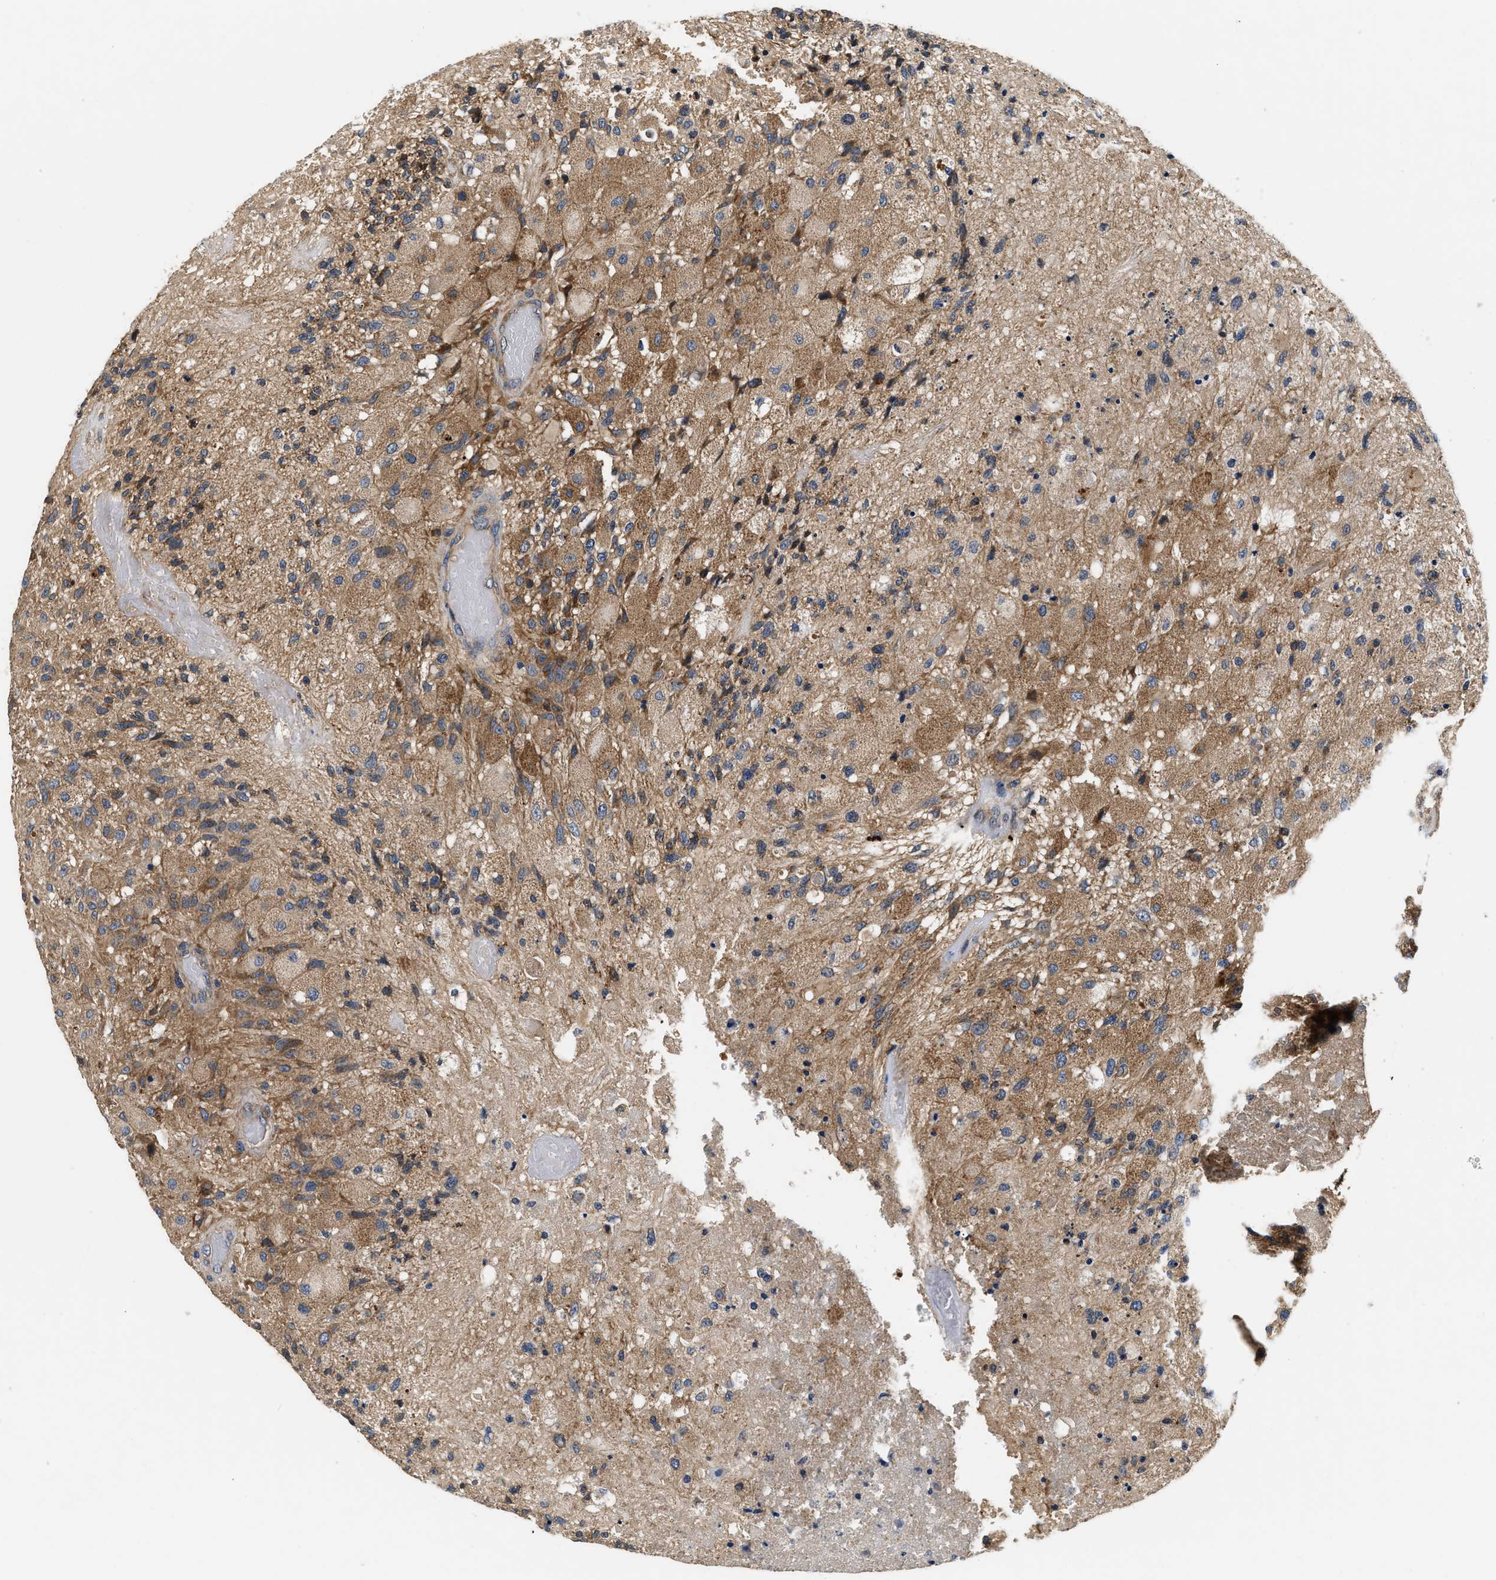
{"staining": {"intensity": "moderate", "quantity": ">75%", "location": "cytoplasmic/membranous"}, "tissue": "glioma", "cell_type": "Tumor cells", "image_type": "cancer", "snomed": [{"axis": "morphology", "description": "Normal tissue, NOS"}, {"axis": "morphology", "description": "Glioma, malignant, High grade"}, {"axis": "topography", "description": "Cerebral cortex"}], "caption": "Glioma stained with a protein marker shows moderate staining in tumor cells.", "gene": "NME6", "patient": {"sex": "male", "age": 77}}